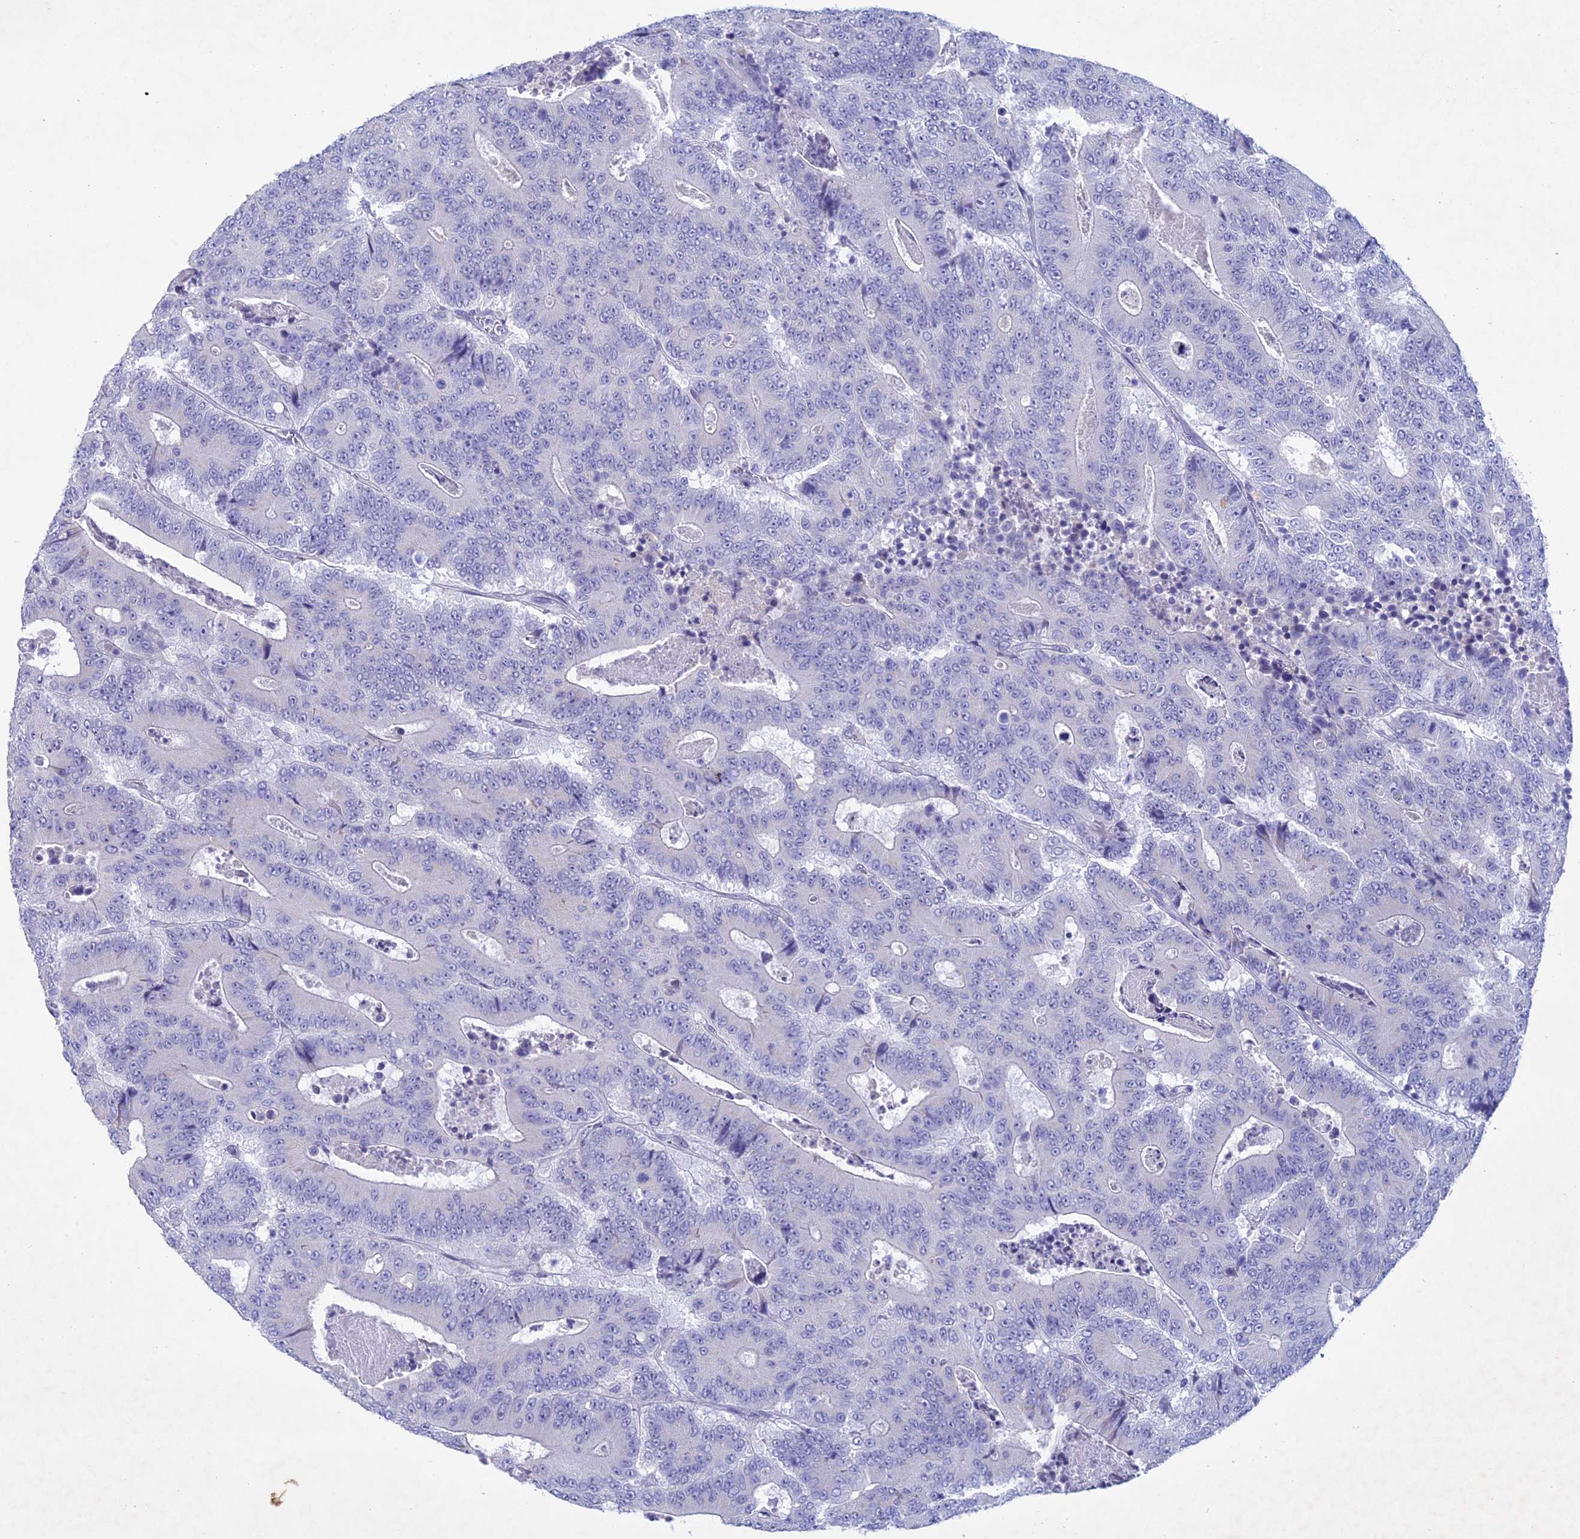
{"staining": {"intensity": "negative", "quantity": "none", "location": "none"}, "tissue": "colorectal cancer", "cell_type": "Tumor cells", "image_type": "cancer", "snomed": [{"axis": "morphology", "description": "Adenocarcinoma, NOS"}, {"axis": "topography", "description": "Colon"}], "caption": "This is an IHC photomicrograph of human adenocarcinoma (colorectal). There is no positivity in tumor cells.", "gene": "BTBD19", "patient": {"sex": "male", "age": 83}}